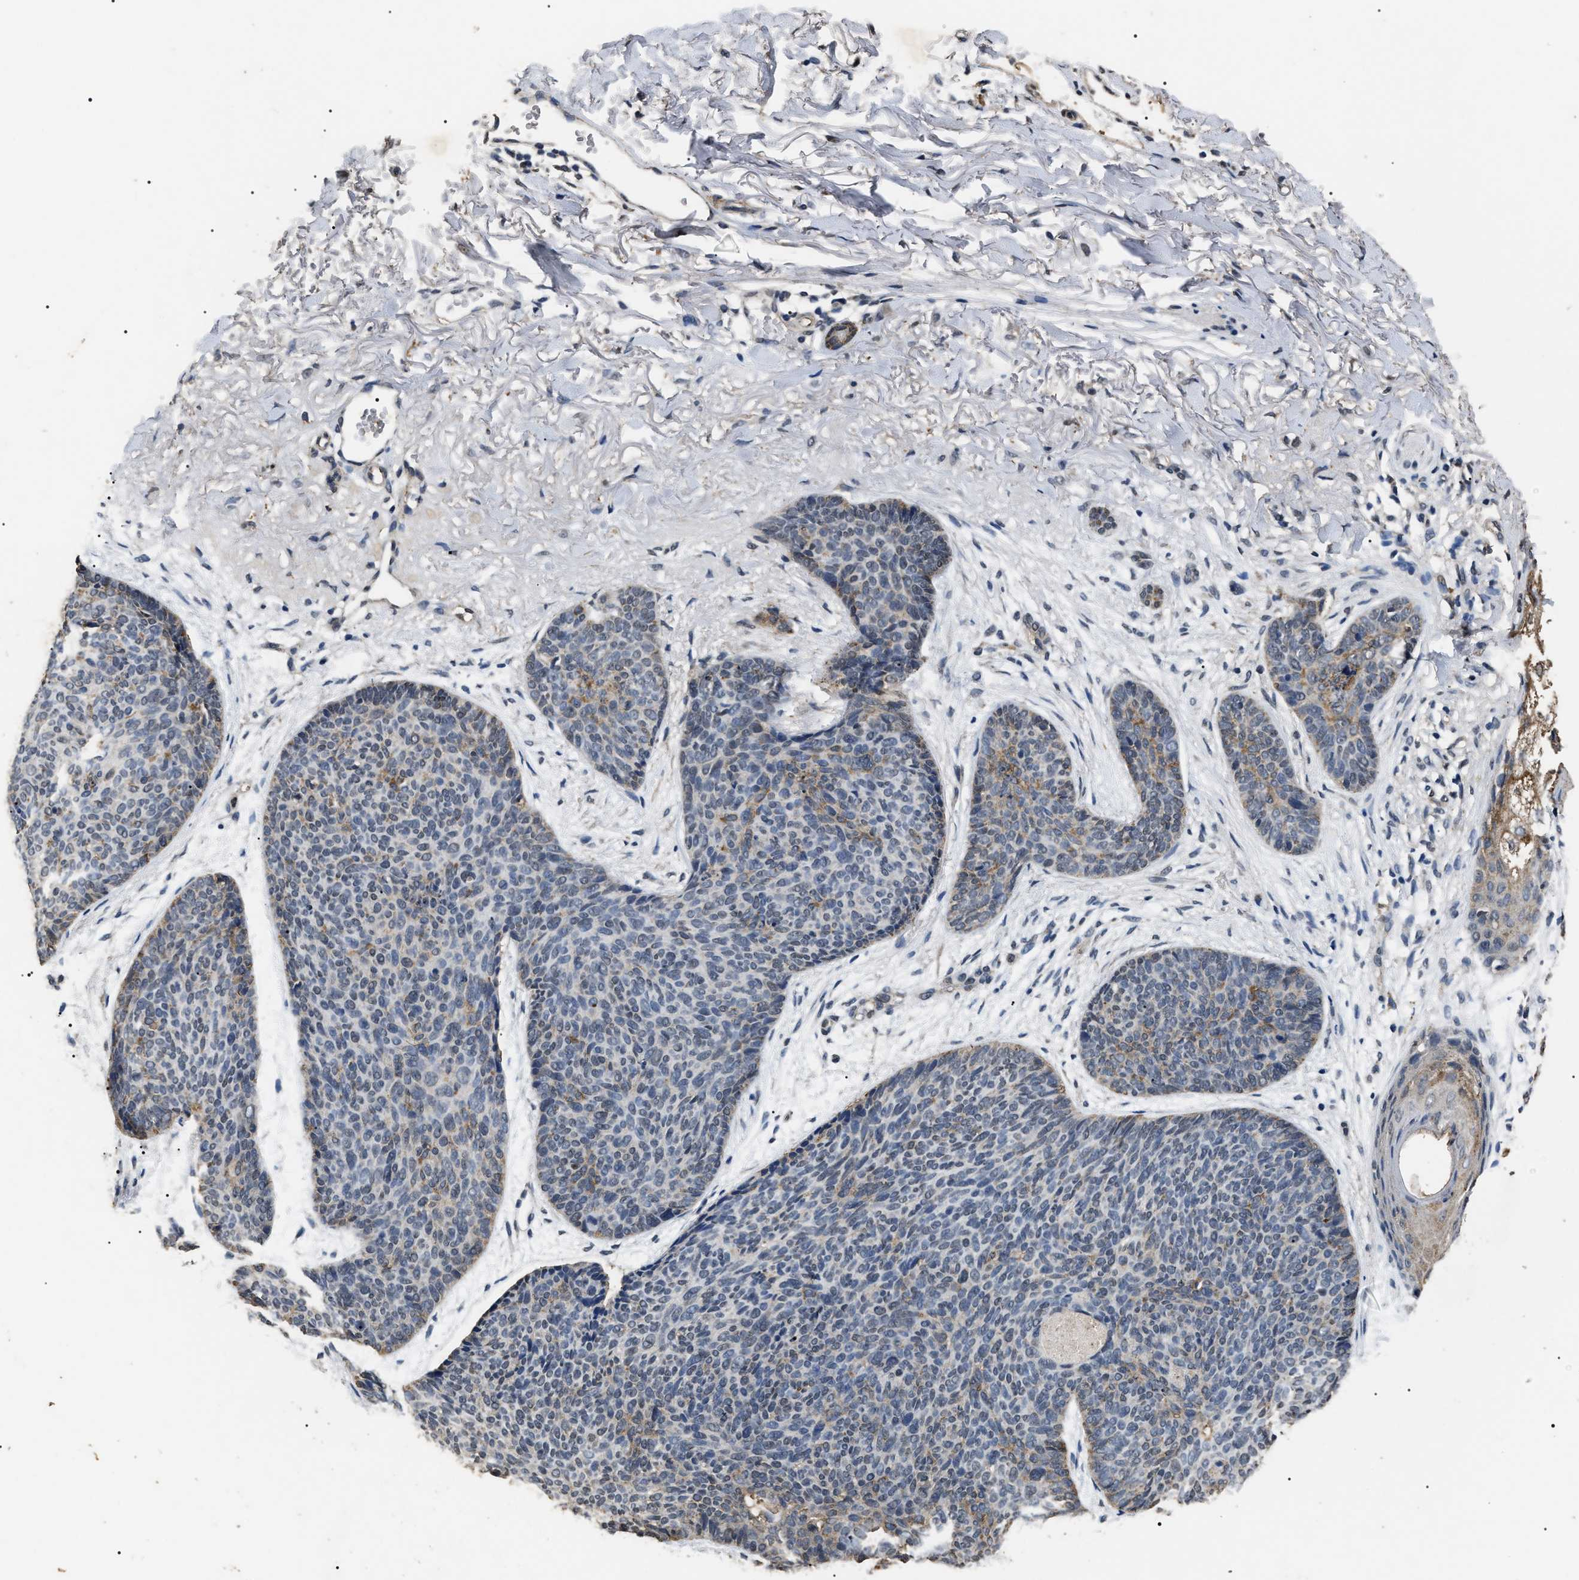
{"staining": {"intensity": "moderate", "quantity": "<25%", "location": "cytoplasmic/membranous"}, "tissue": "skin cancer", "cell_type": "Tumor cells", "image_type": "cancer", "snomed": [{"axis": "morphology", "description": "Normal tissue, NOS"}, {"axis": "morphology", "description": "Basal cell carcinoma"}, {"axis": "topography", "description": "Skin"}], "caption": "An image of skin basal cell carcinoma stained for a protein displays moderate cytoplasmic/membranous brown staining in tumor cells.", "gene": "ANP32E", "patient": {"sex": "female", "age": 70}}